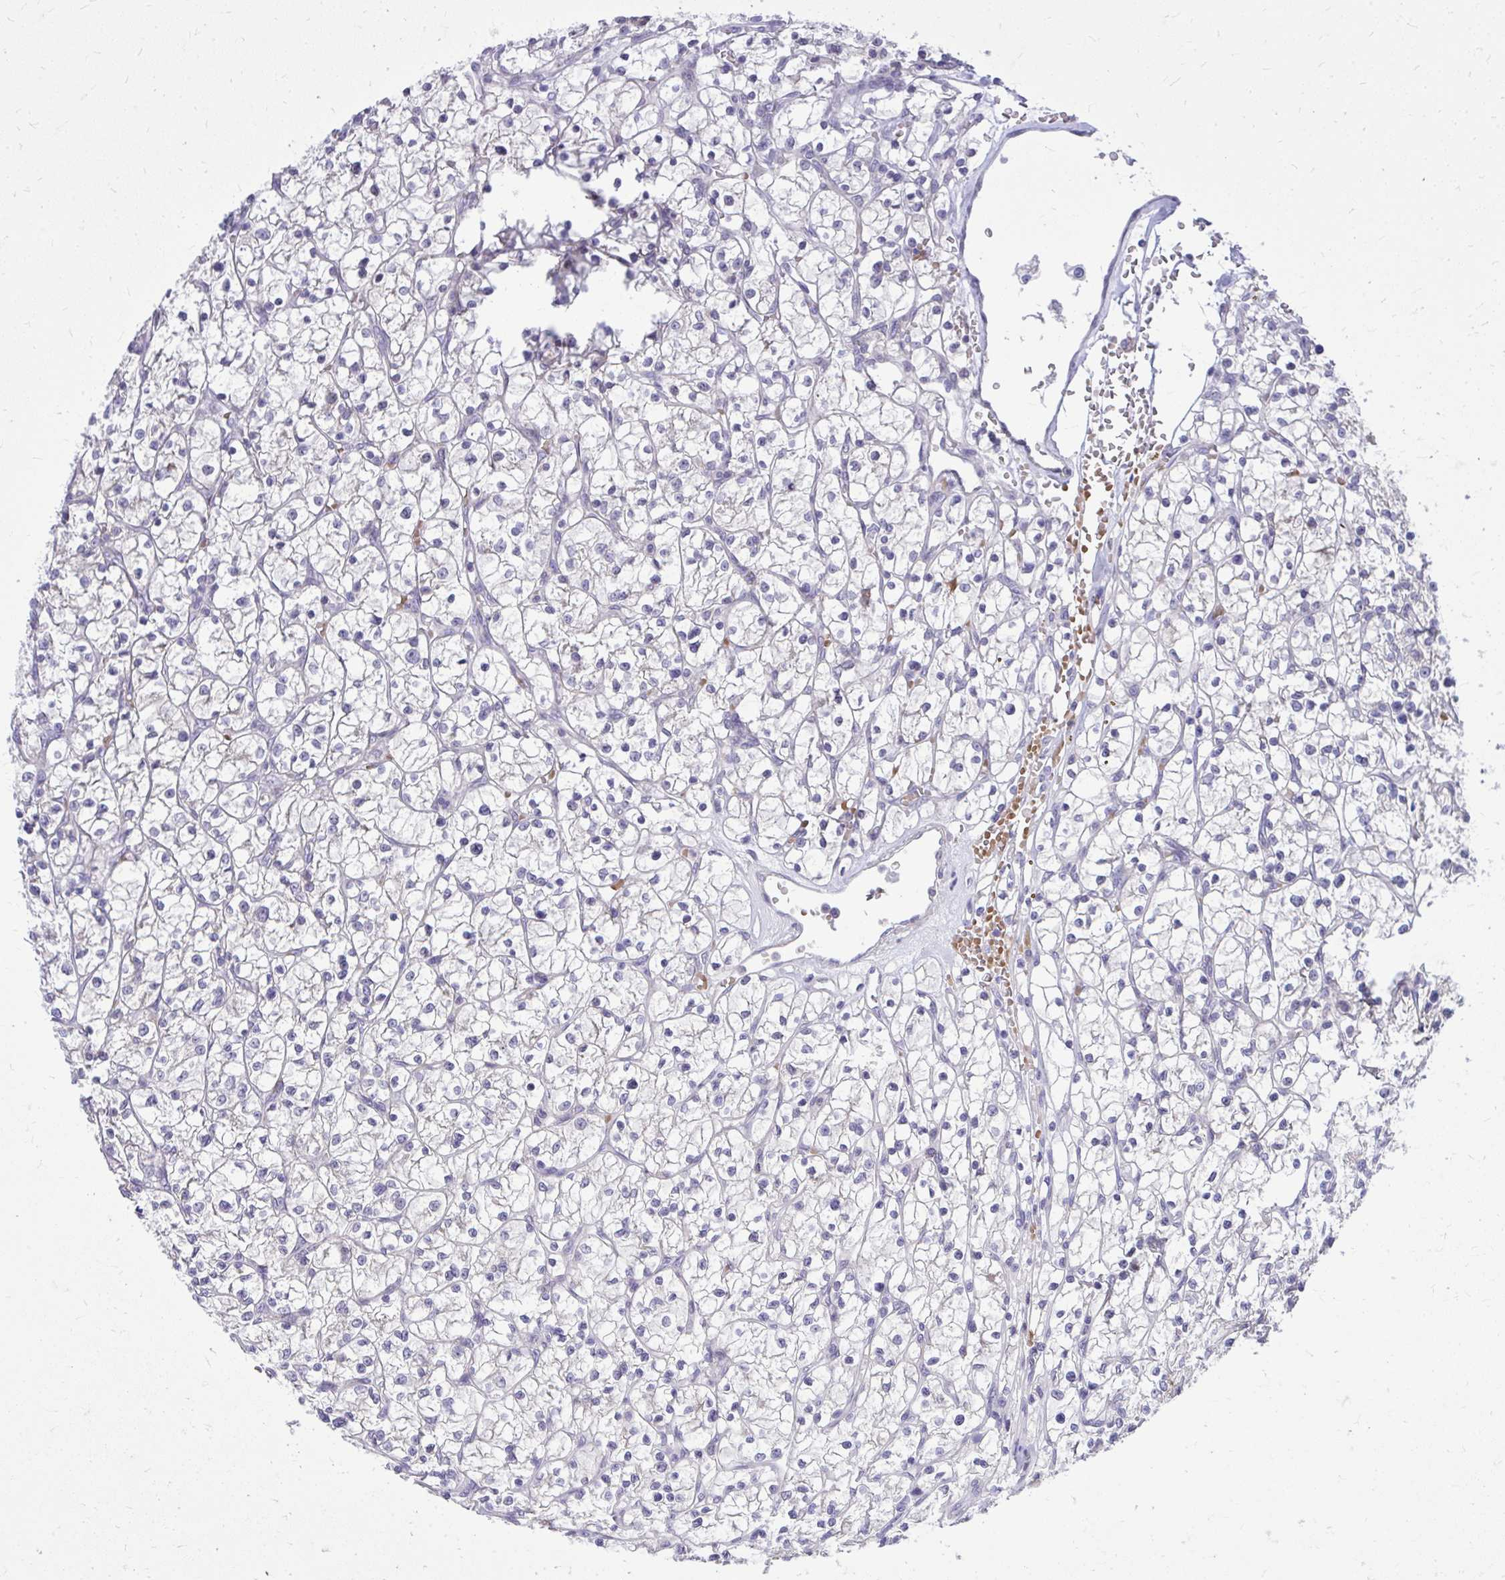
{"staining": {"intensity": "negative", "quantity": "none", "location": "none"}, "tissue": "renal cancer", "cell_type": "Tumor cells", "image_type": "cancer", "snomed": [{"axis": "morphology", "description": "Adenocarcinoma, NOS"}, {"axis": "topography", "description": "Kidney"}], "caption": "Tumor cells show no significant protein expression in renal cancer.", "gene": "DPY19L1", "patient": {"sex": "female", "age": 64}}